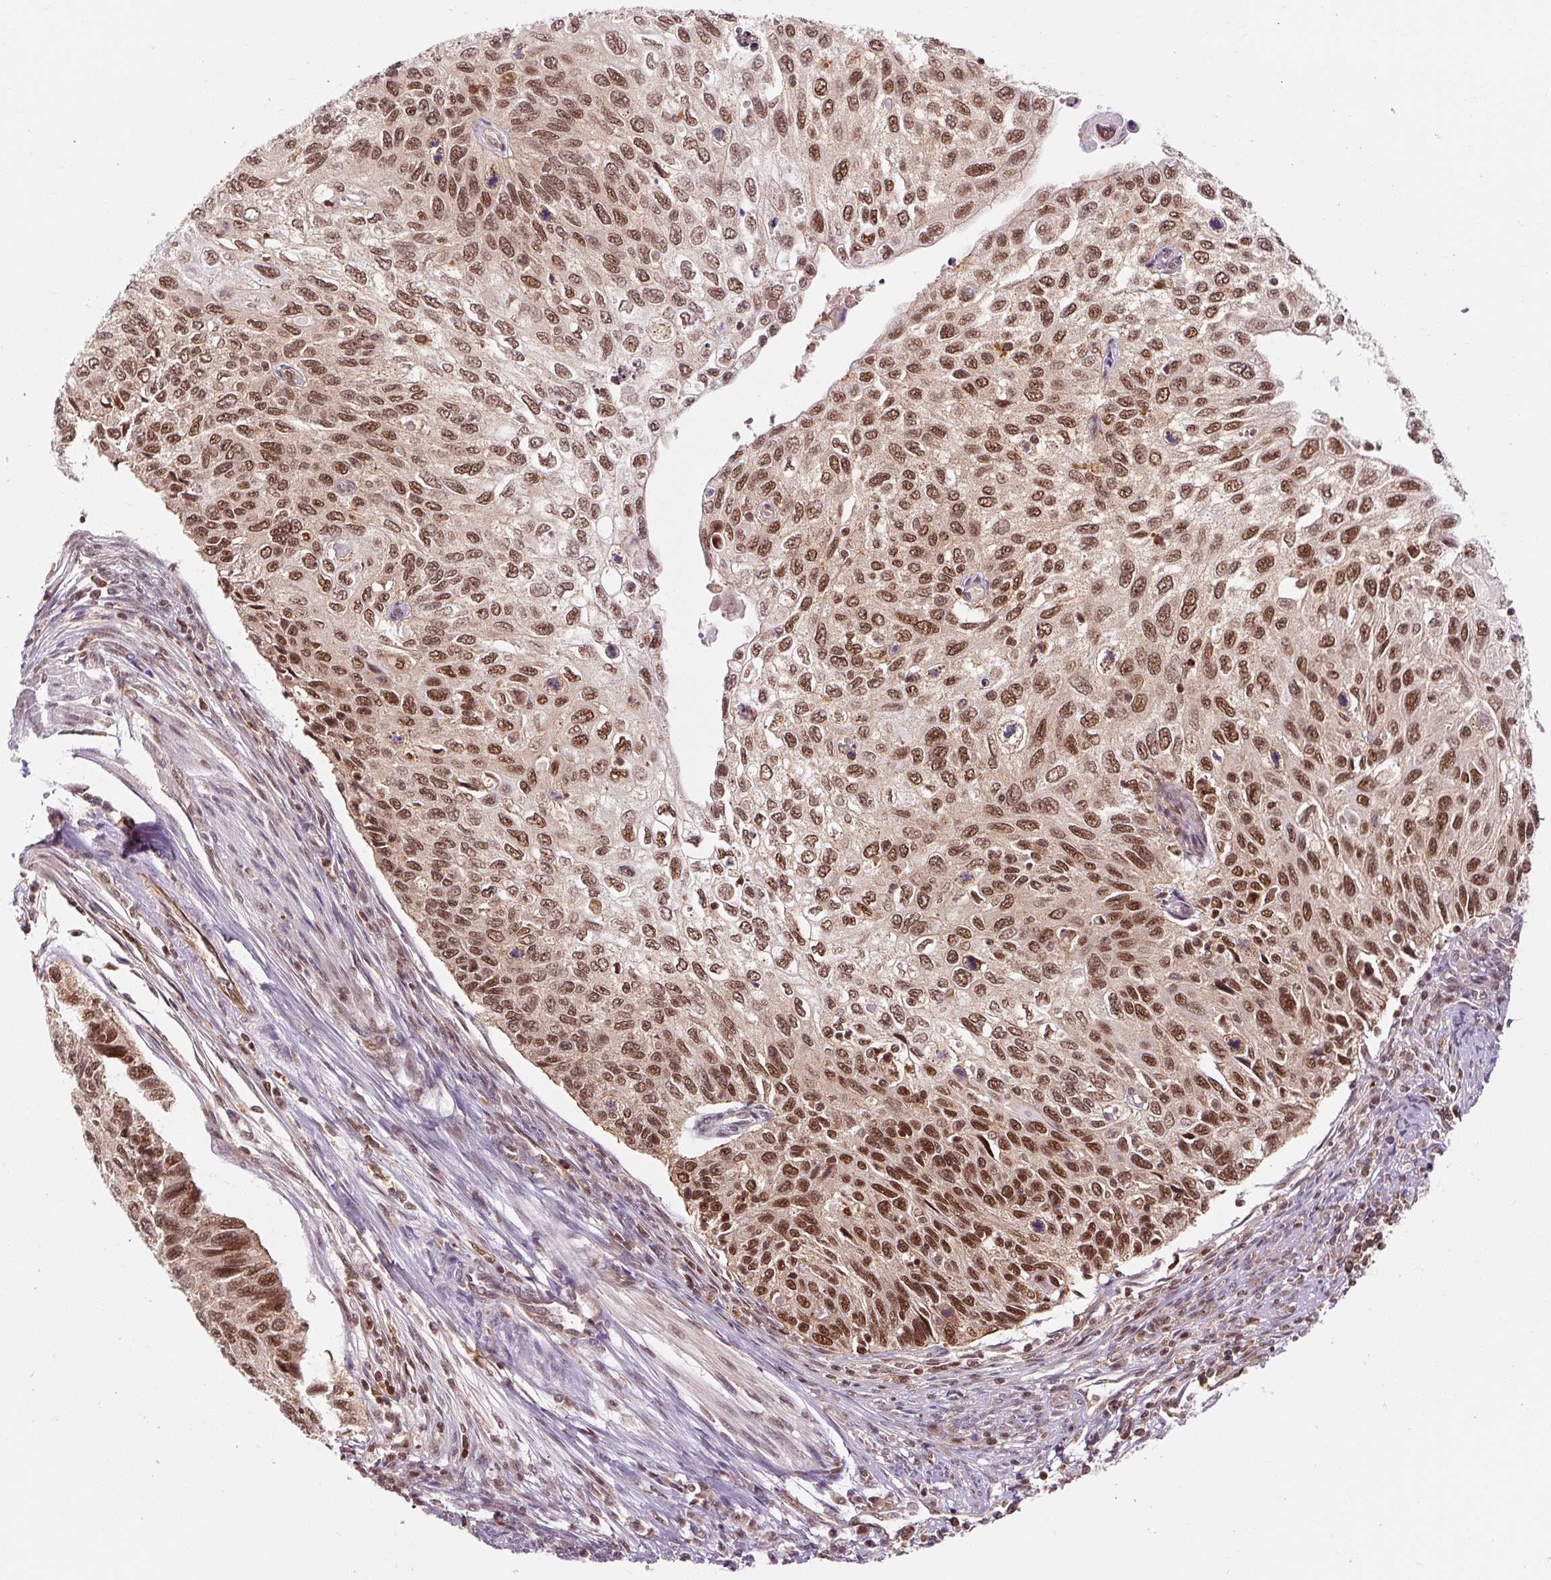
{"staining": {"intensity": "strong", "quantity": ">75%", "location": "nuclear"}, "tissue": "cervical cancer", "cell_type": "Tumor cells", "image_type": "cancer", "snomed": [{"axis": "morphology", "description": "Squamous cell carcinoma, NOS"}, {"axis": "topography", "description": "Cervix"}], "caption": "Cervical squamous cell carcinoma was stained to show a protein in brown. There is high levels of strong nuclear expression in about >75% of tumor cells.", "gene": "CSTF1", "patient": {"sex": "female", "age": 70}}